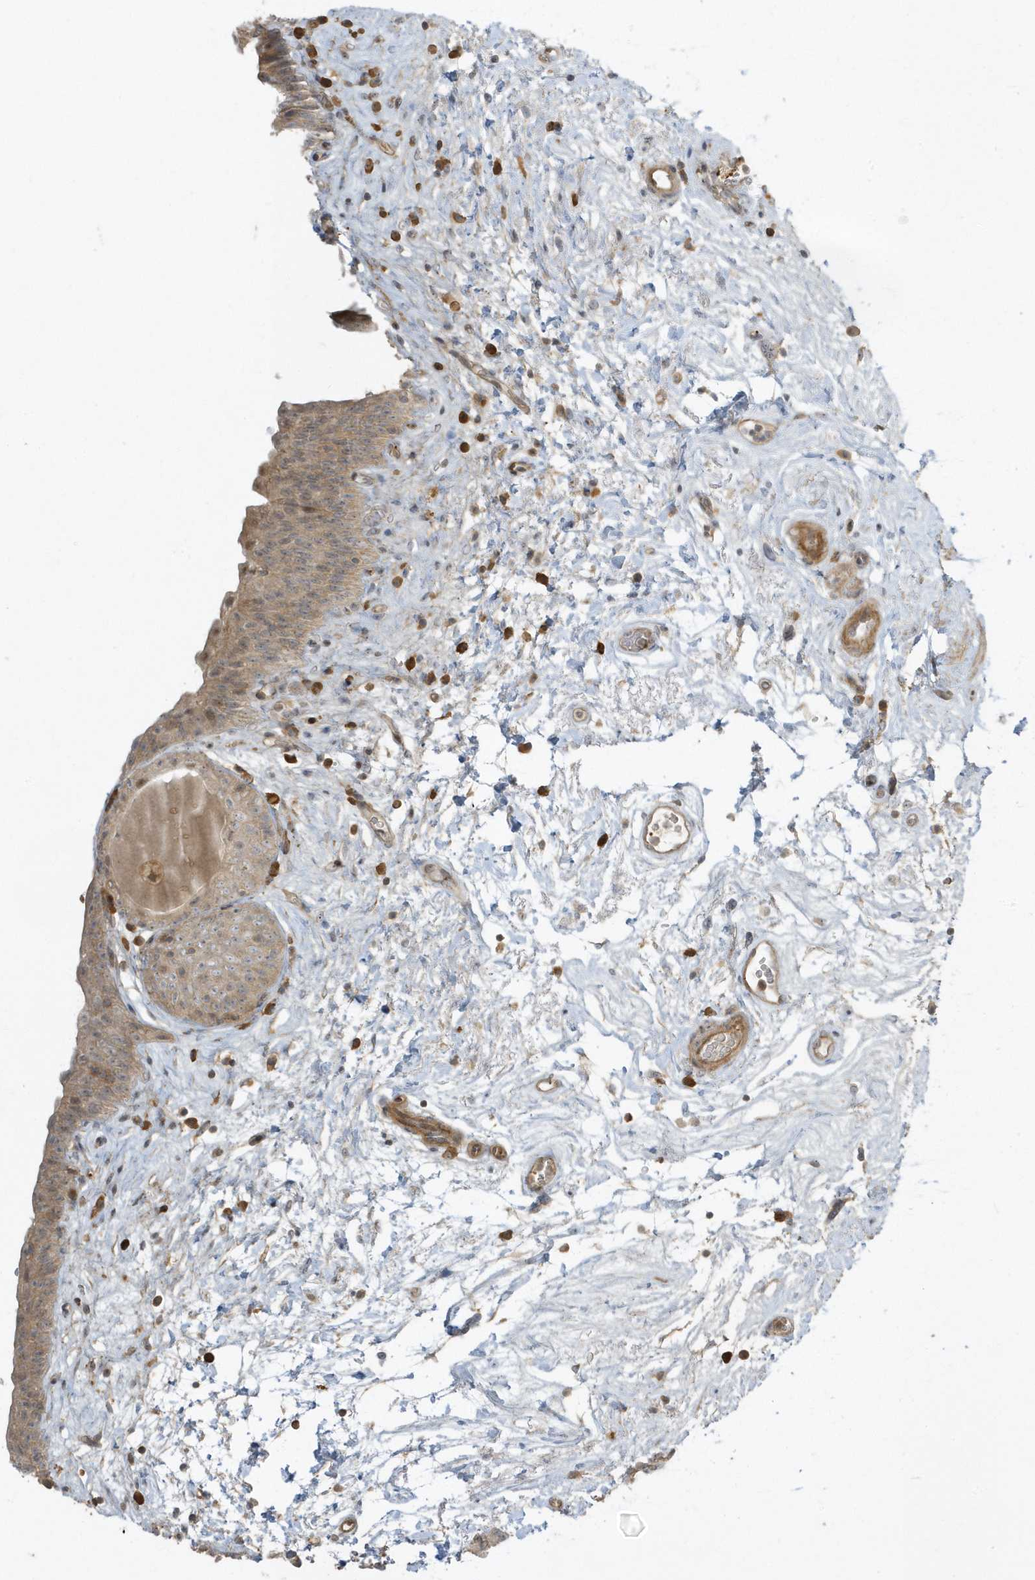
{"staining": {"intensity": "weak", "quantity": ">75%", "location": "cytoplasmic/membranous,nuclear"}, "tissue": "urinary bladder", "cell_type": "Urothelial cells", "image_type": "normal", "snomed": [{"axis": "morphology", "description": "Normal tissue, NOS"}, {"axis": "topography", "description": "Urinary bladder"}], "caption": "DAB (3,3'-diaminobenzidine) immunohistochemical staining of unremarkable urinary bladder displays weak cytoplasmic/membranous,nuclear protein positivity in about >75% of urothelial cells.", "gene": "ZBTB8A", "patient": {"sex": "male", "age": 83}}